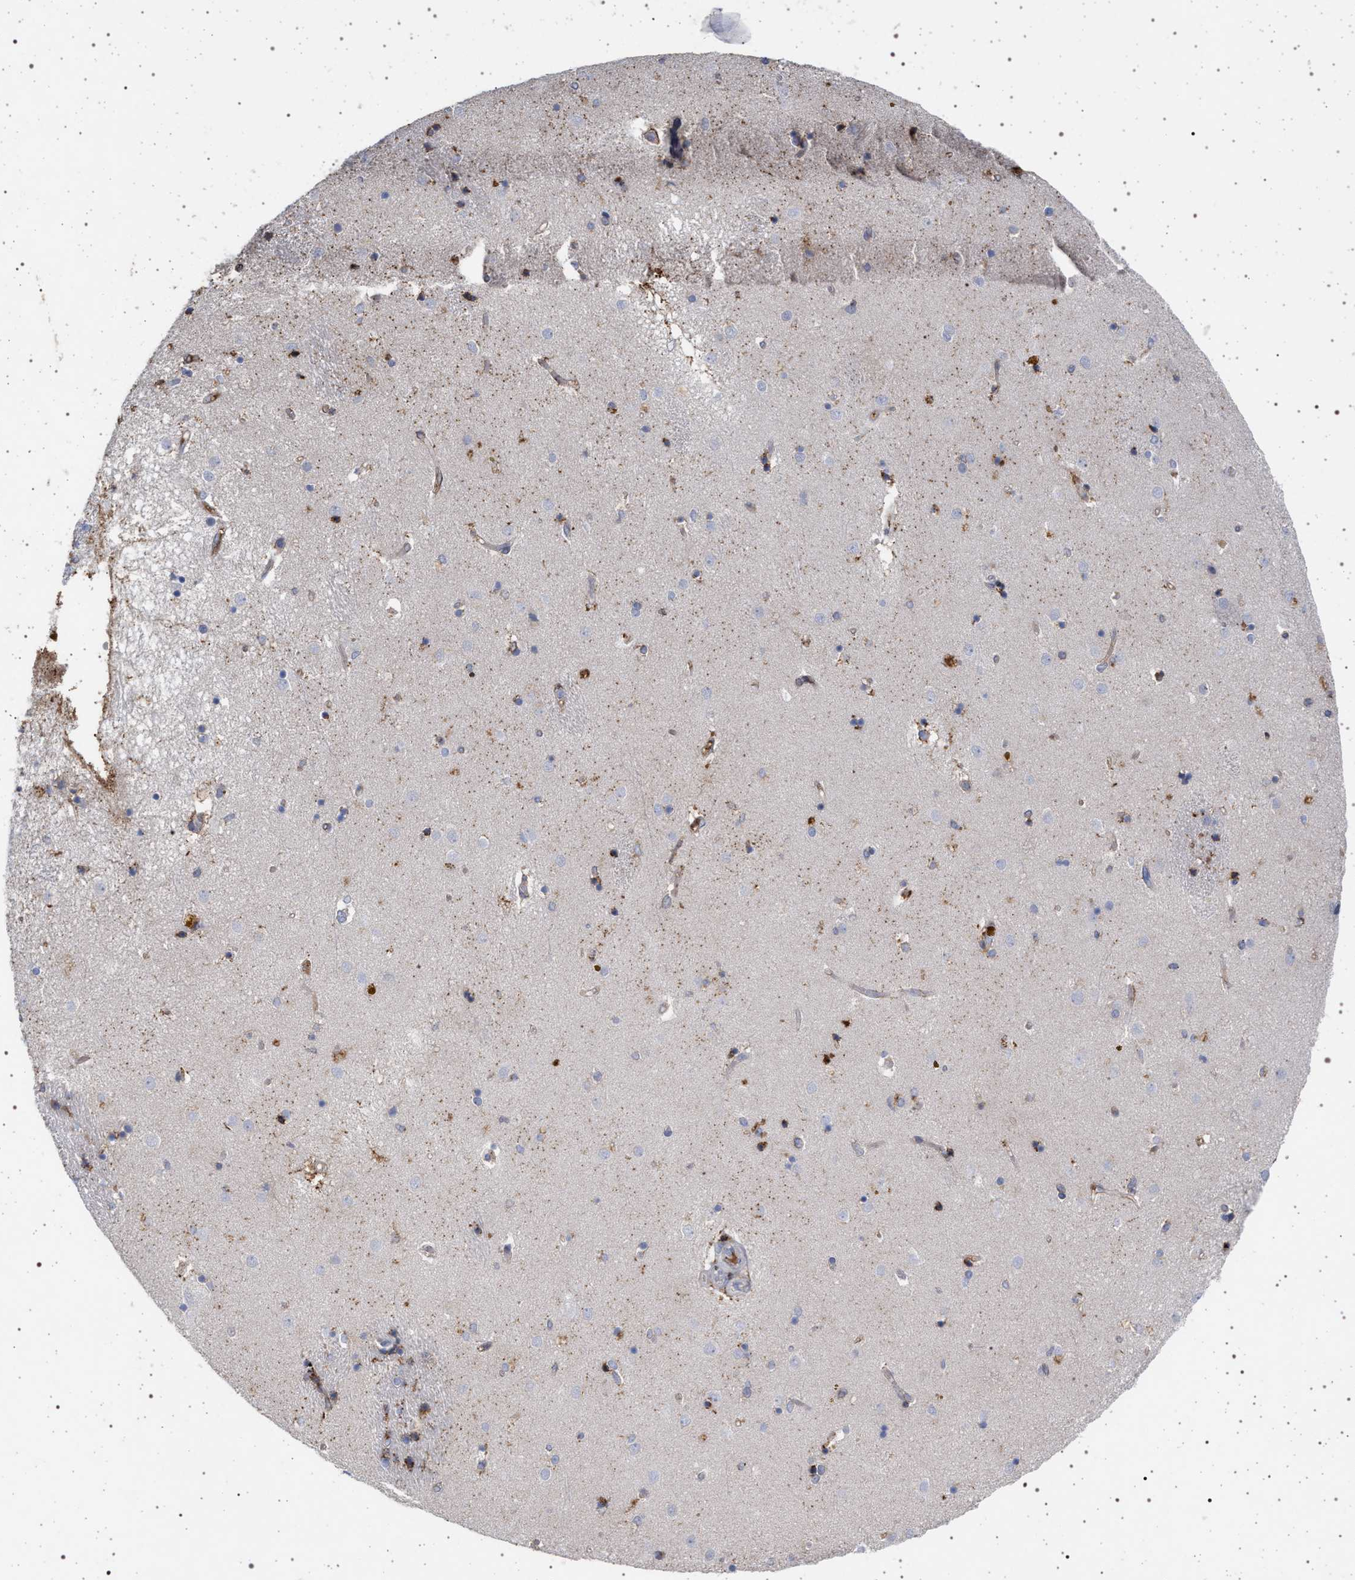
{"staining": {"intensity": "weak", "quantity": "<25%", "location": "cytoplasmic/membranous"}, "tissue": "caudate", "cell_type": "Glial cells", "image_type": "normal", "snomed": [{"axis": "morphology", "description": "Normal tissue, NOS"}, {"axis": "topography", "description": "Lateral ventricle wall"}], "caption": "The IHC histopathology image has no significant expression in glial cells of caudate.", "gene": "PLG", "patient": {"sex": "male", "age": 70}}